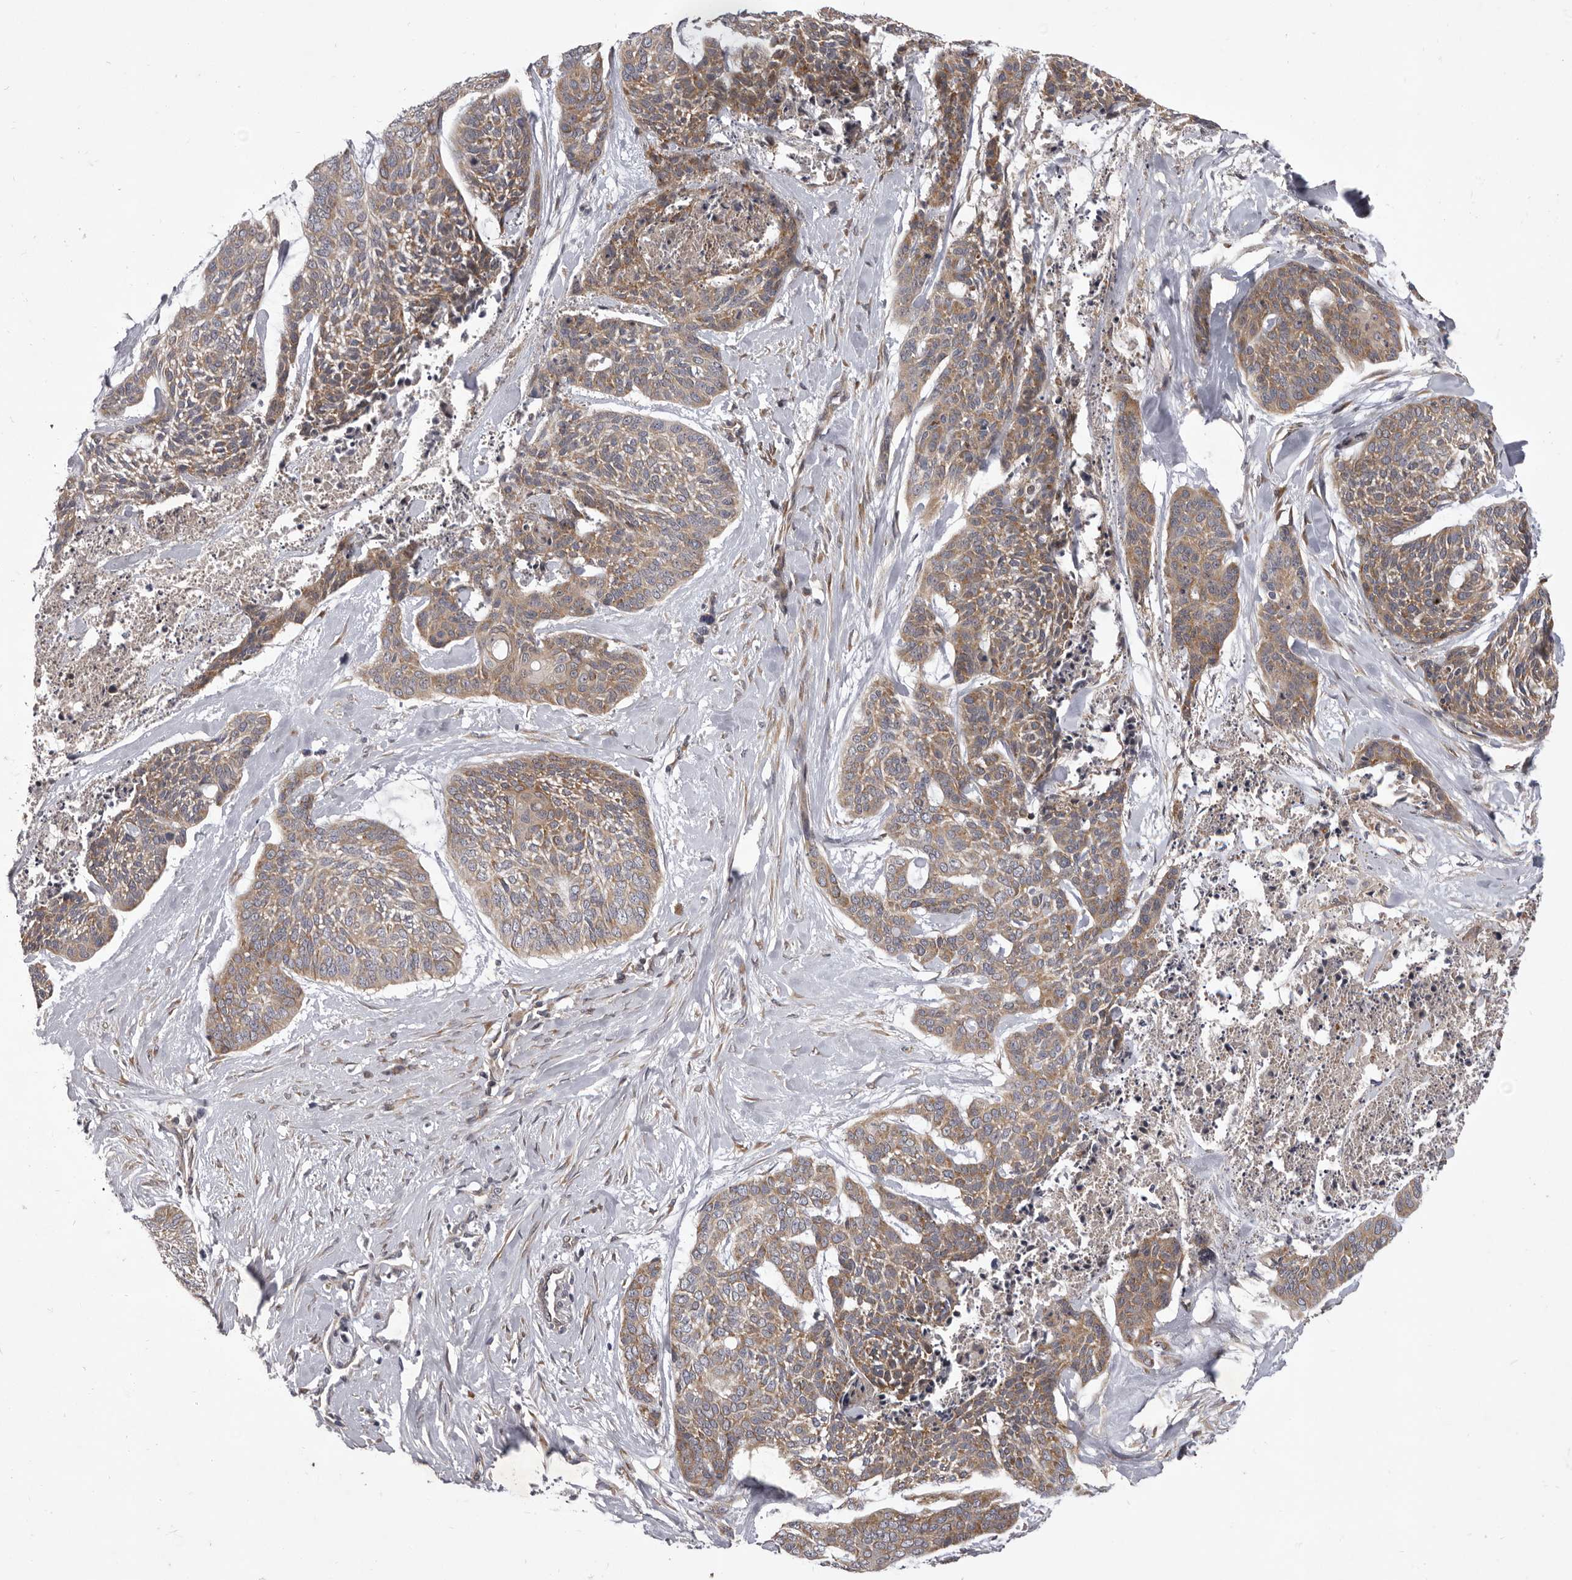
{"staining": {"intensity": "moderate", "quantity": ">75%", "location": "cytoplasmic/membranous"}, "tissue": "skin cancer", "cell_type": "Tumor cells", "image_type": "cancer", "snomed": [{"axis": "morphology", "description": "Basal cell carcinoma"}, {"axis": "topography", "description": "Skin"}], "caption": "Protein expression analysis of skin cancer (basal cell carcinoma) shows moderate cytoplasmic/membranous positivity in approximately >75% of tumor cells.", "gene": "TBC1D8B", "patient": {"sex": "female", "age": 64}}